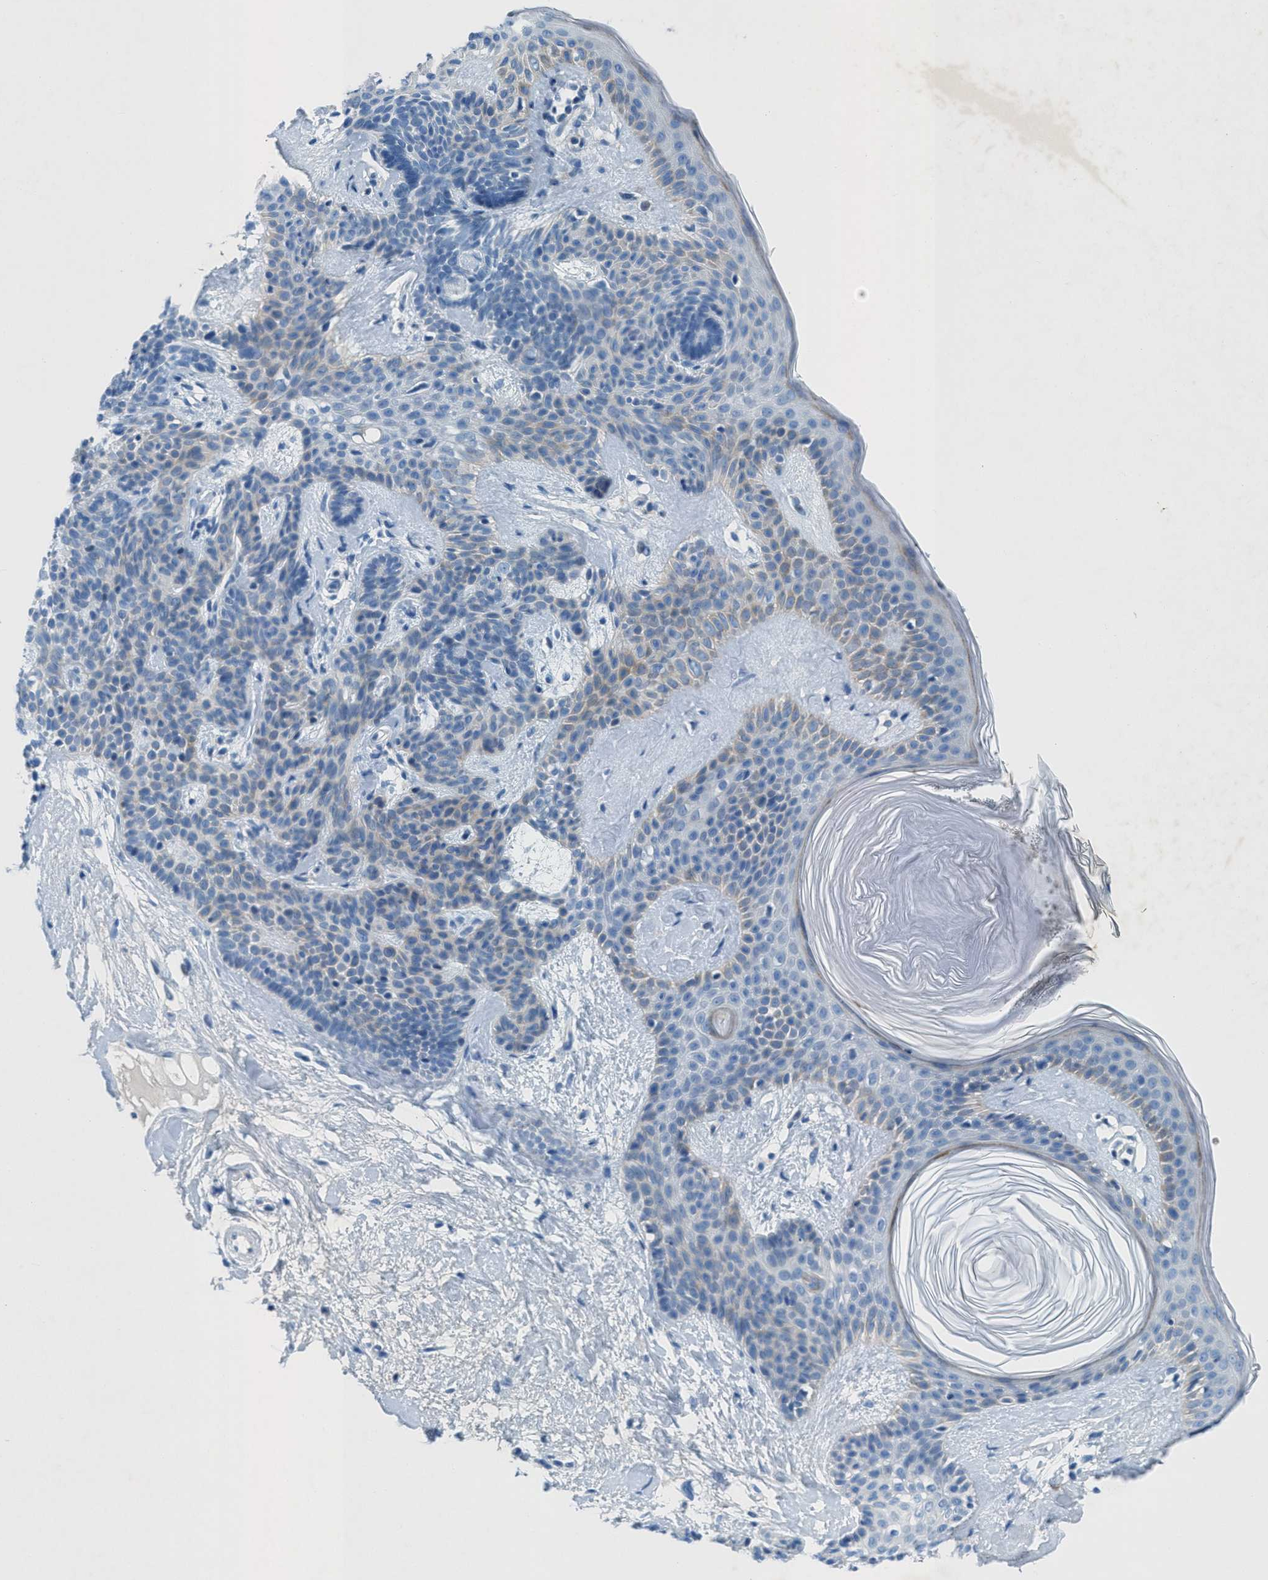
{"staining": {"intensity": "weak", "quantity": "<25%", "location": "cytoplasmic/membranous"}, "tissue": "skin cancer", "cell_type": "Tumor cells", "image_type": "cancer", "snomed": [{"axis": "morphology", "description": "Developmental malformation"}, {"axis": "morphology", "description": "Basal cell carcinoma"}, {"axis": "topography", "description": "Skin"}], "caption": "Tumor cells show no significant protein expression in skin cancer (basal cell carcinoma).", "gene": "GALNT17", "patient": {"sex": "female", "age": 62}}